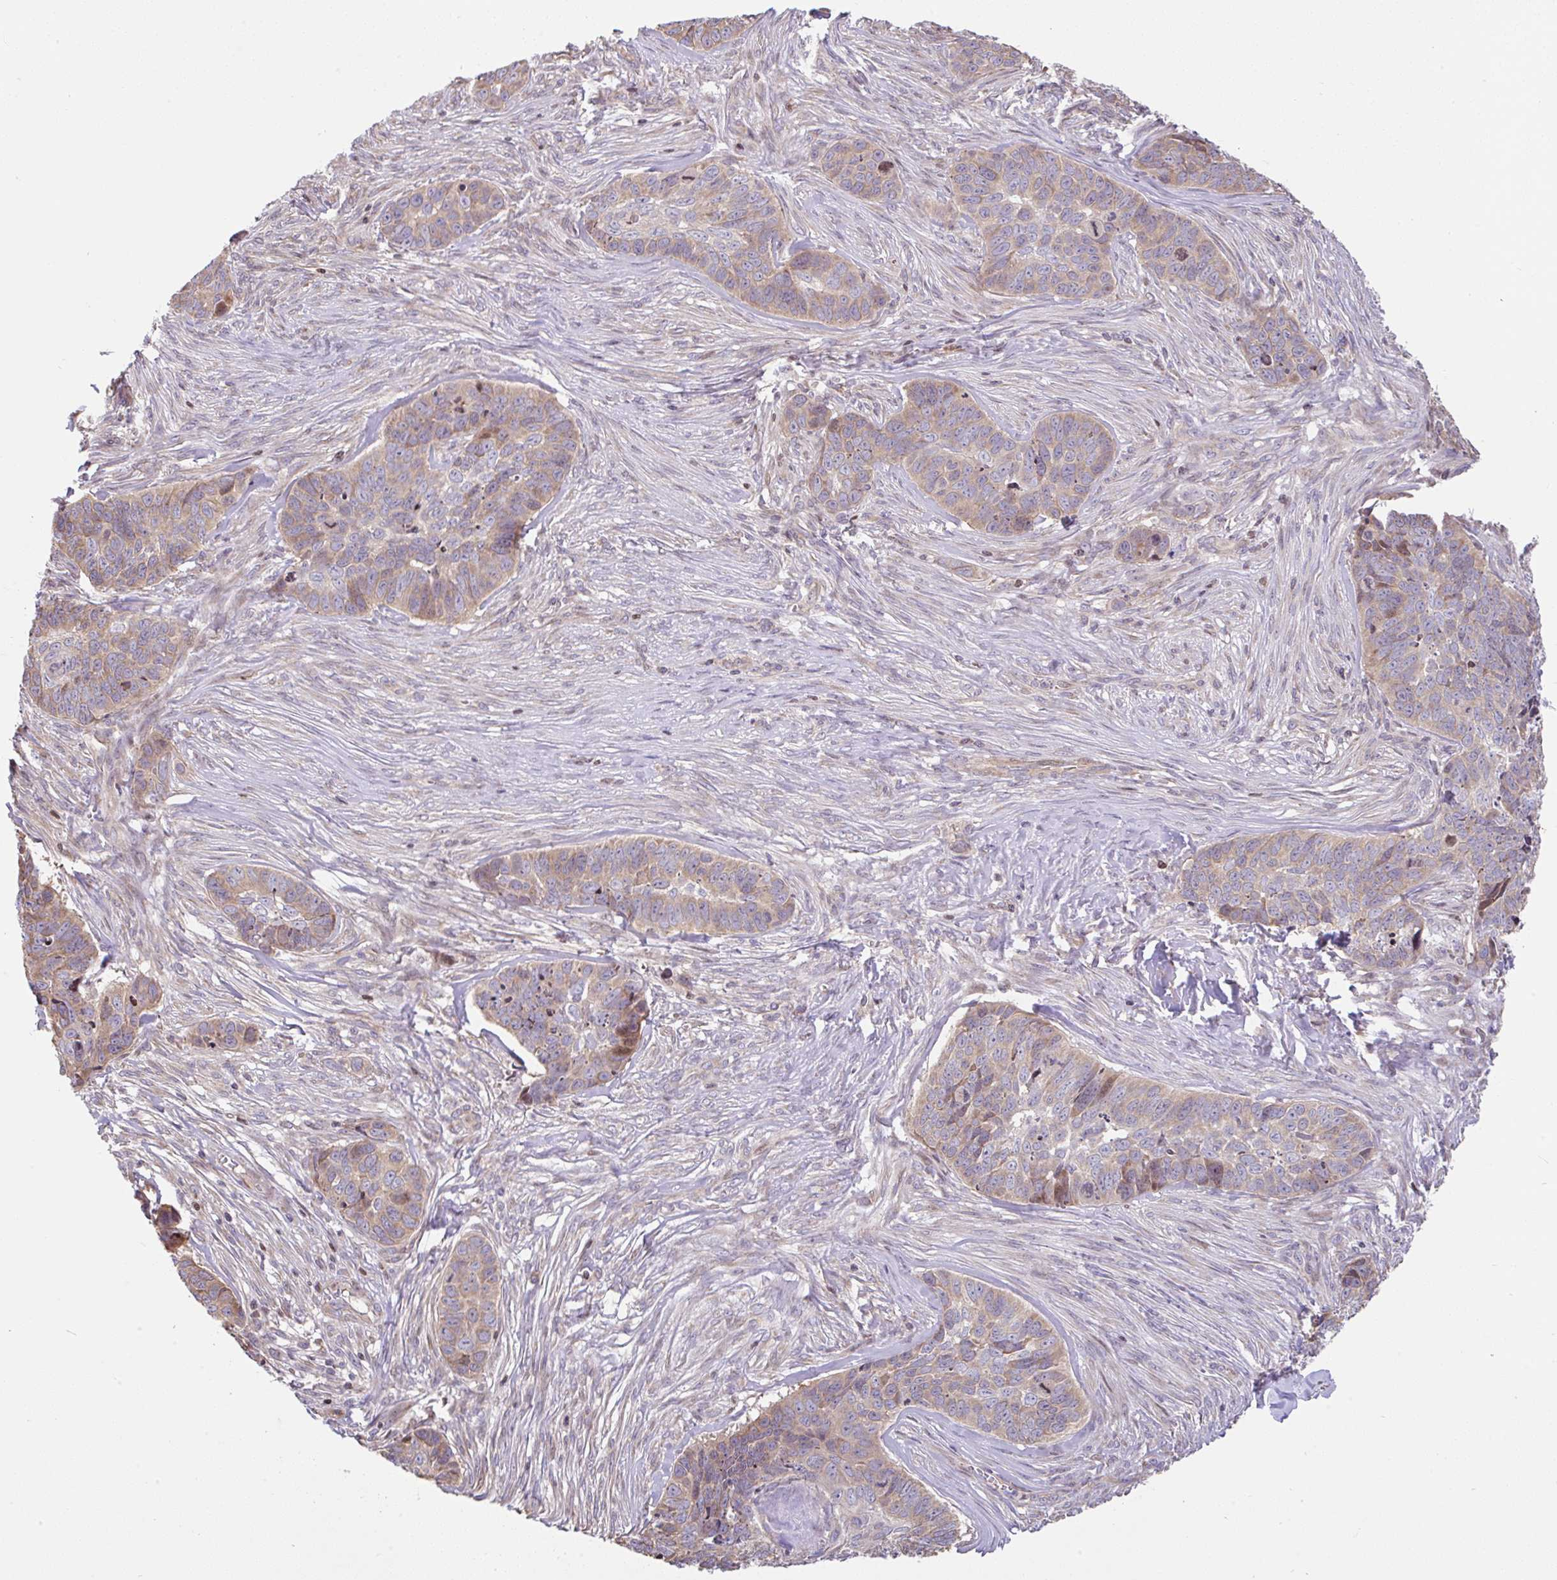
{"staining": {"intensity": "moderate", "quantity": "25%-75%", "location": "cytoplasmic/membranous"}, "tissue": "skin cancer", "cell_type": "Tumor cells", "image_type": "cancer", "snomed": [{"axis": "morphology", "description": "Basal cell carcinoma"}, {"axis": "topography", "description": "Skin"}], "caption": "Tumor cells exhibit medium levels of moderate cytoplasmic/membranous expression in about 25%-75% of cells in skin cancer (basal cell carcinoma). The staining is performed using DAB brown chromogen to label protein expression. The nuclei are counter-stained blue using hematoxylin.", "gene": "FIGNL1", "patient": {"sex": "female", "age": 82}}